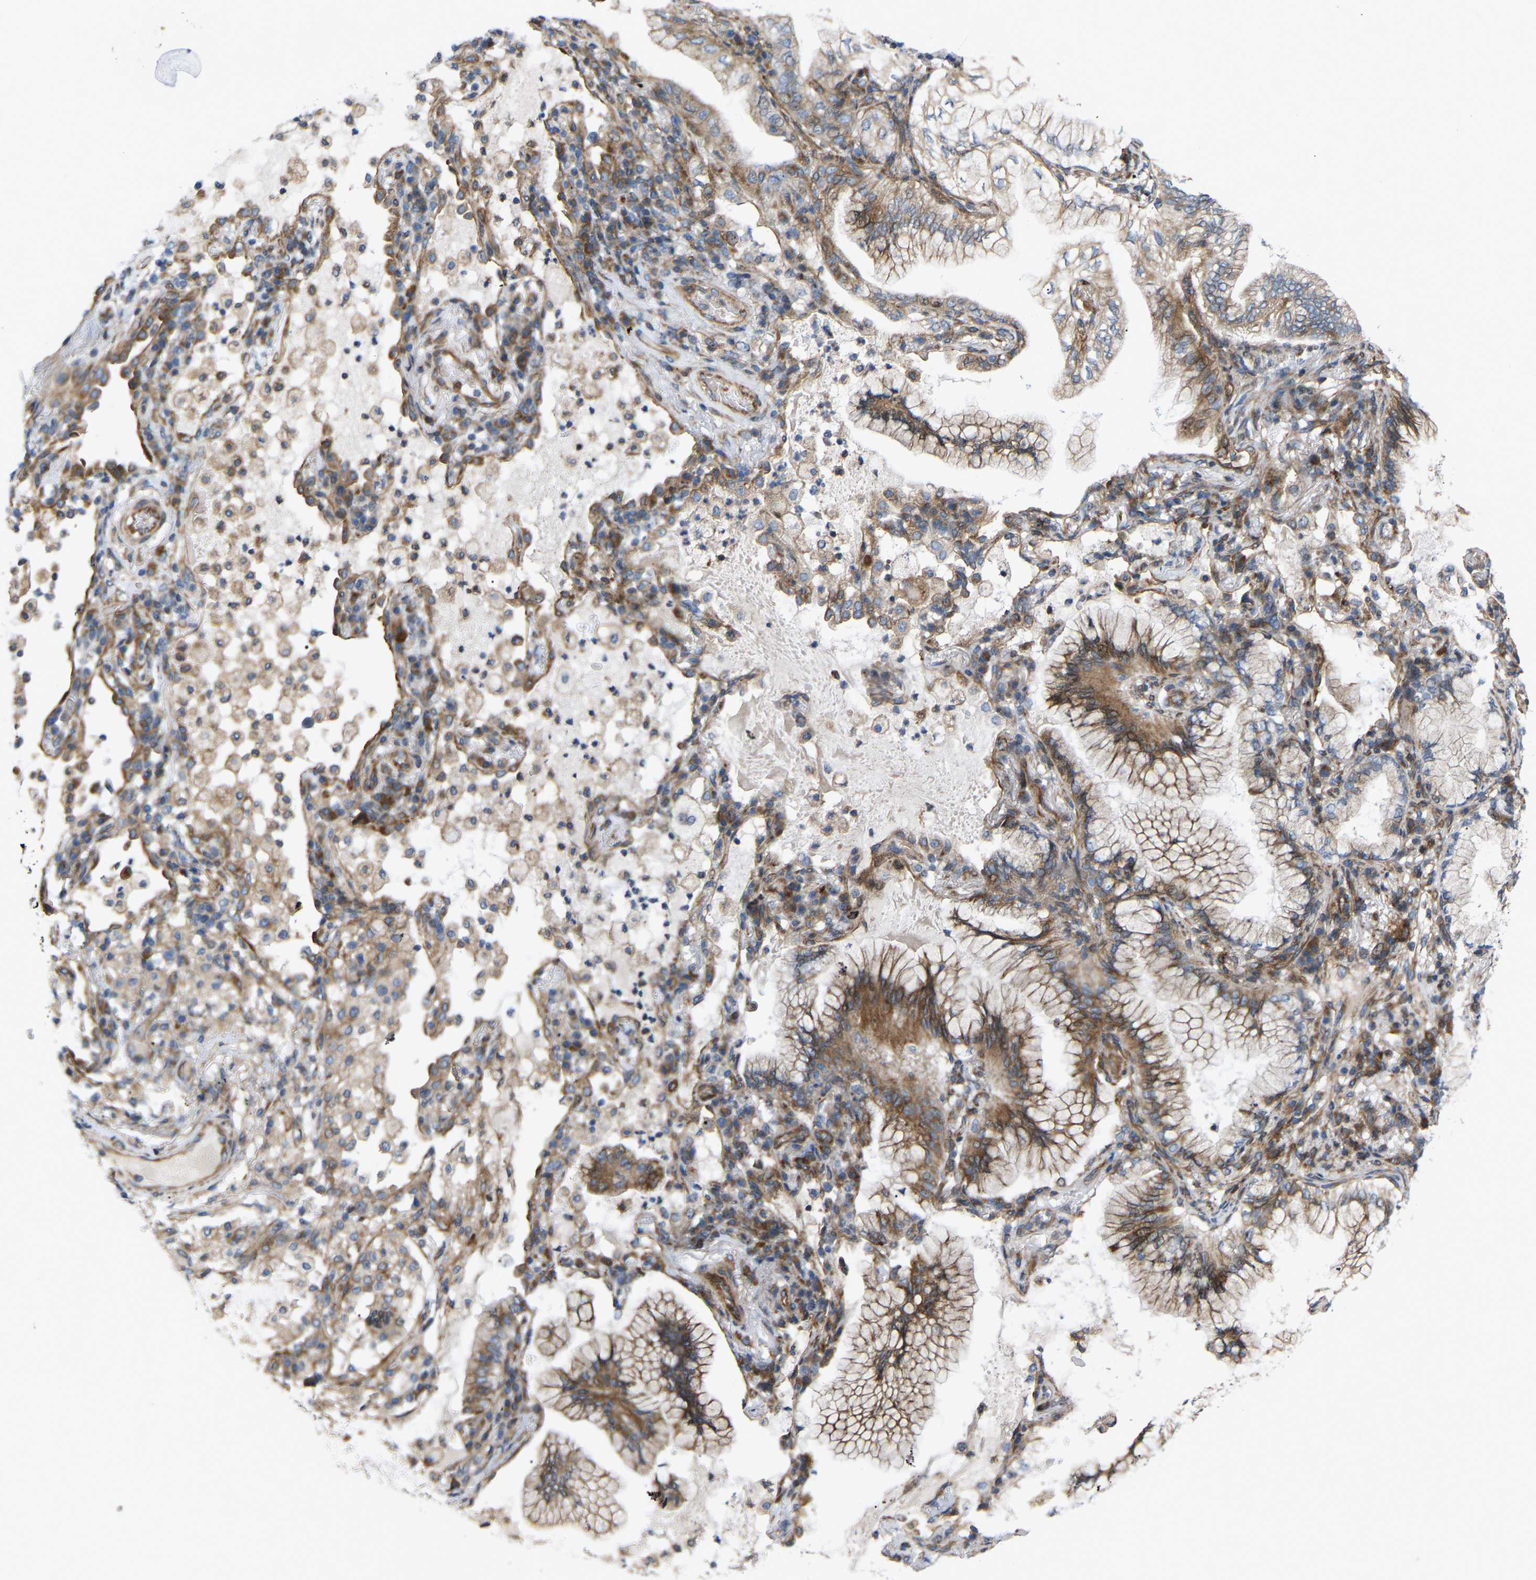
{"staining": {"intensity": "moderate", "quantity": ">75%", "location": "cytoplasmic/membranous"}, "tissue": "lung cancer", "cell_type": "Tumor cells", "image_type": "cancer", "snomed": [{"axis": "morphology", "description": "Adenocarcinoma, NOS"}, {"axis": "topography", "description": "Lung"}], "caption": "Lung cancer (adenocarcinoma) tissue shows moderate cytoplasmic/membranous positivity in about >75% of tumor cells, visualized by immunohistochemistry.", "gene": "TOR1B", "patient": {"sex": "female", "age": 70}}